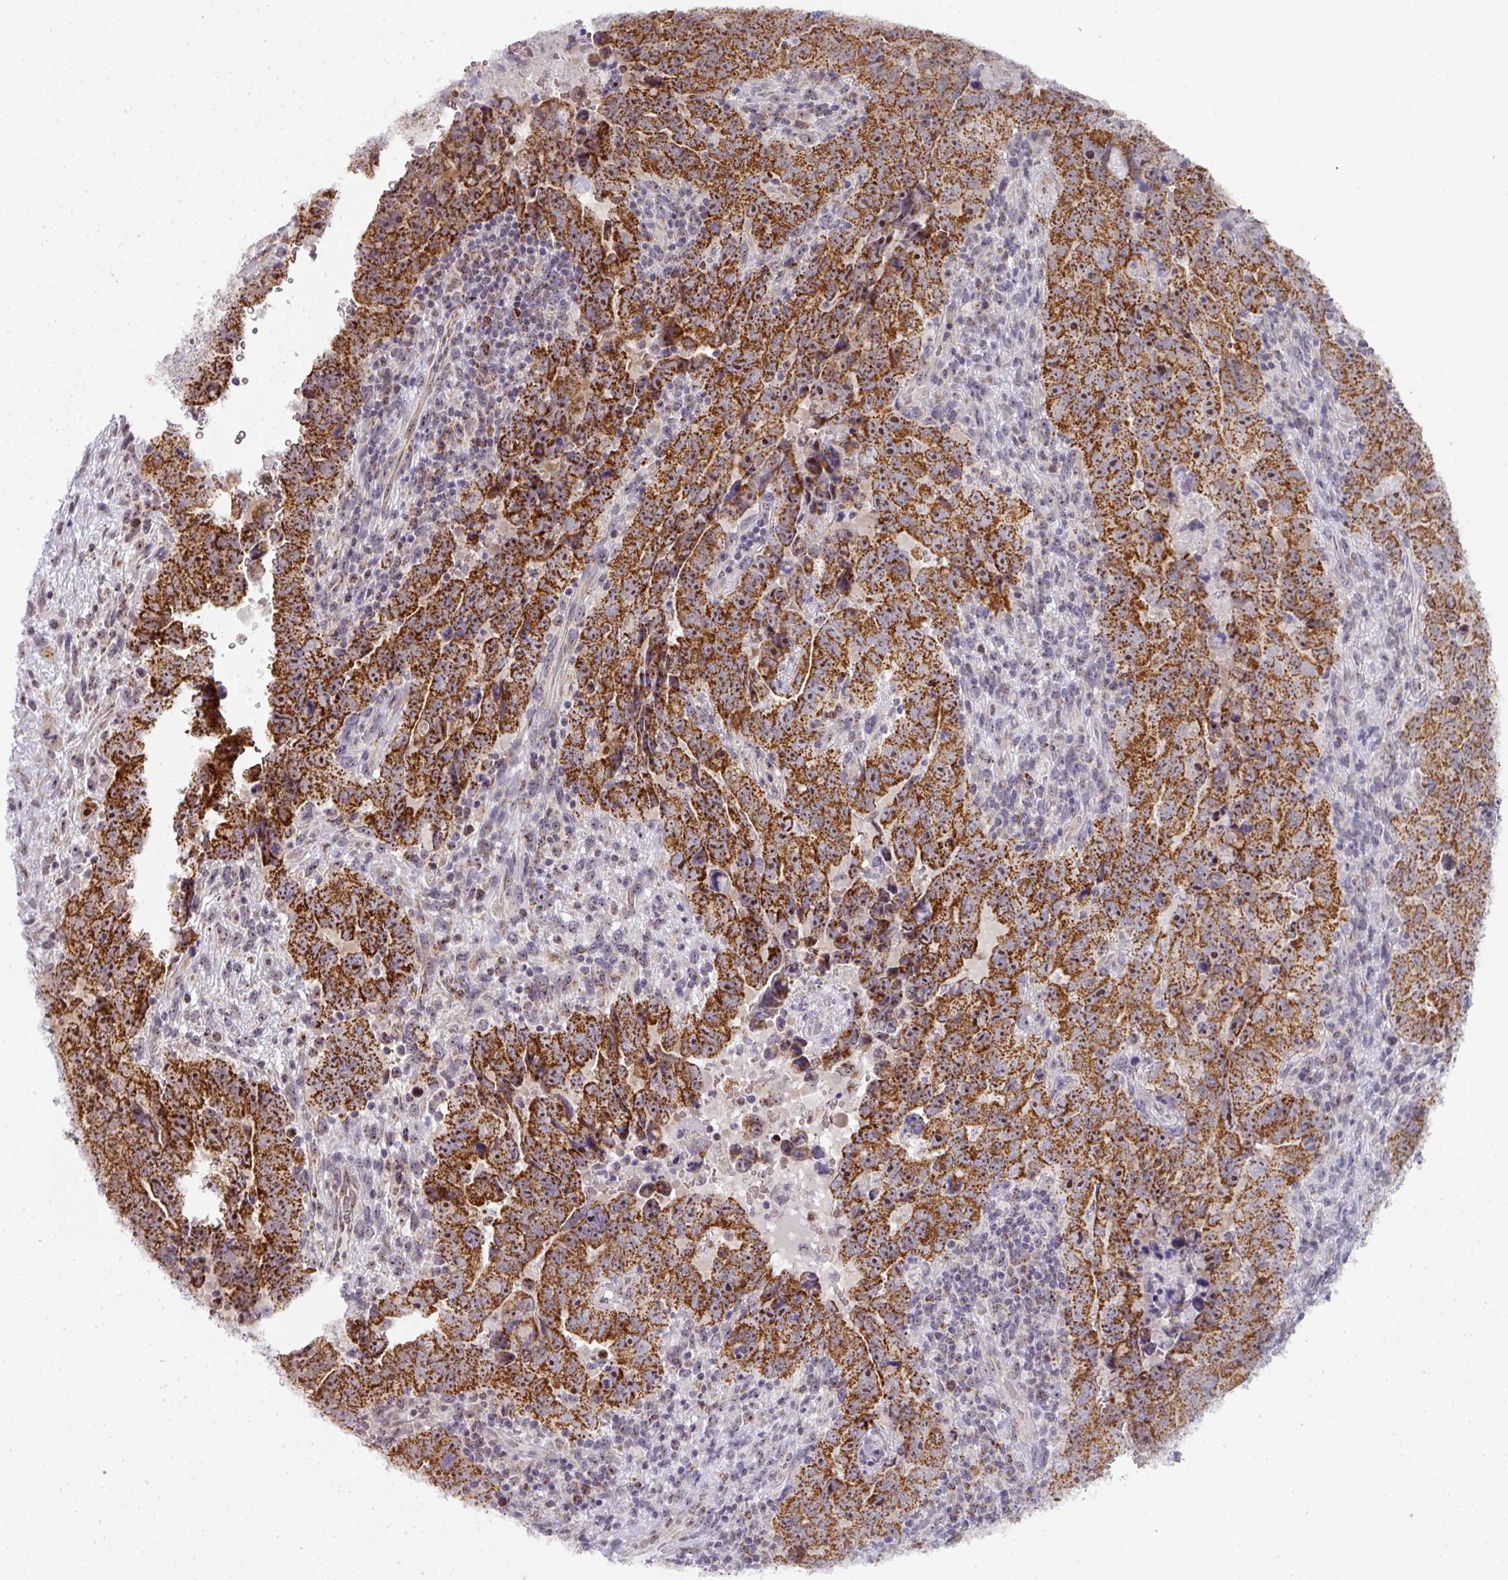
{"staining": {"intensity": "strong", "quantity": ">75%", "location": "cytoplasmic/membranous,nuclear"}, "tissue": "testis cancer", "cell_type": "Tumor cells", "image_type": "cancer", "snomed": [{"axis": "morphology", "description": "Carcinoma, Embryonal, NOS"}, {"axis": "topography", "description": "Testis"}], "caption": "An immunohistochemistry micrograph of neoplastic tissue is shown. Protein staining in brown highlights strong cytoplasmic/membranous and nuclear positivity in testis embryonal carcinoma within tumor cells. (DAB = brown stain, brightfield microscopy at high magnification).", "gene": "NACC2", "patient": {"sex": "male", "age": 24}}